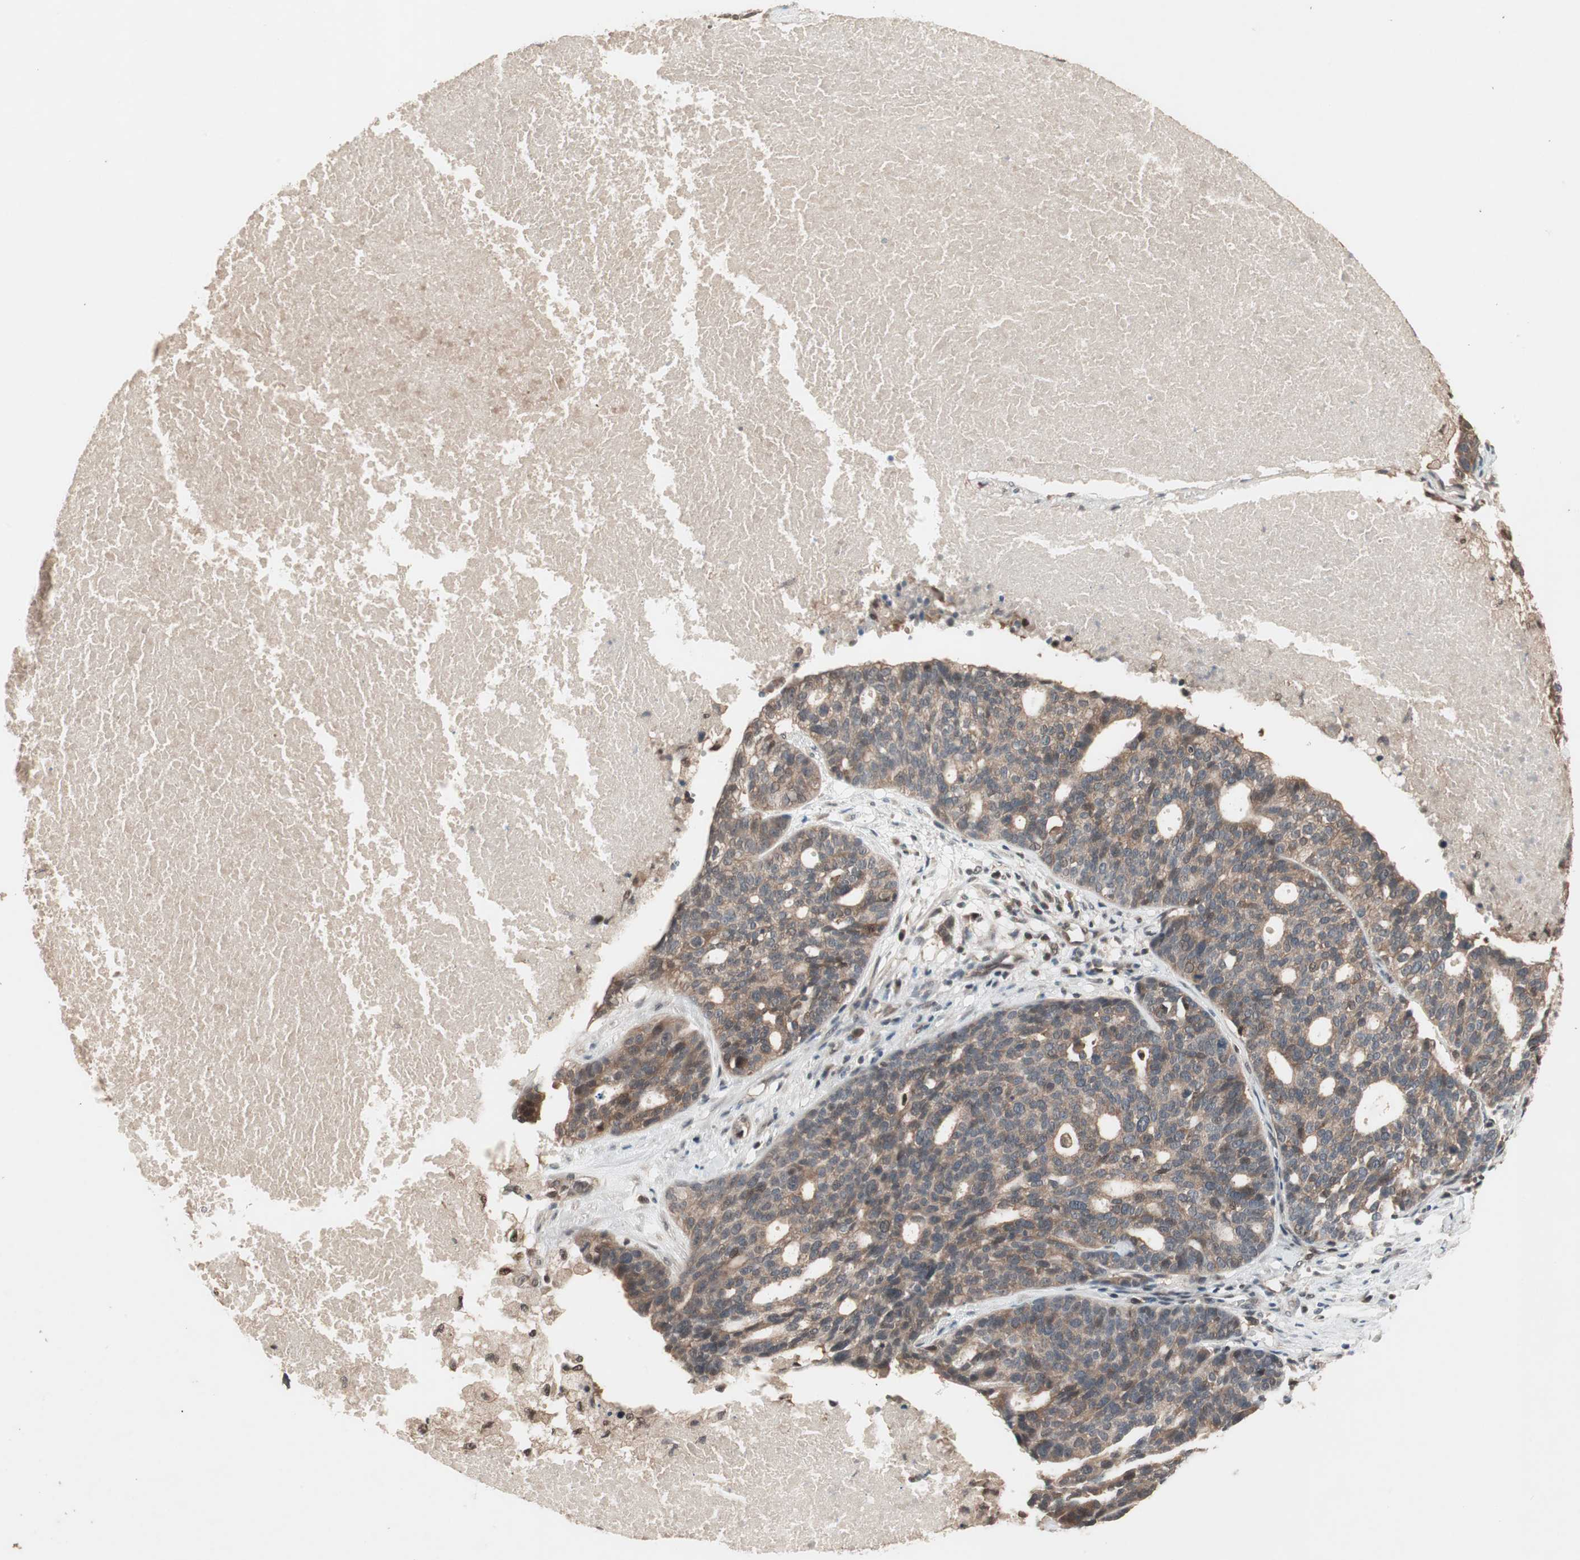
{"staining": {"intensity": "moderate", "quantity": ">75%", "location": "cytoplasmic/membranous"}, "tissue": "ovarian cancer", "cell_type": "Tumor cells", "image_type": "cancer", "snomed": [{"axis": "morphology", "description": "Cystadenocarcinoma, serous, NOS"}, {"axis": "topography", "description": "Ovary"}], "caption": "This photomicrograph demonstrates immunohistochemistry (IHC) staining of ovarian cancer, with medium moderate cytoplasmic/membranous staining in about >75% of tumor cells.", "gene": "GART", "patient": {"sex": "female", "age": 59}}